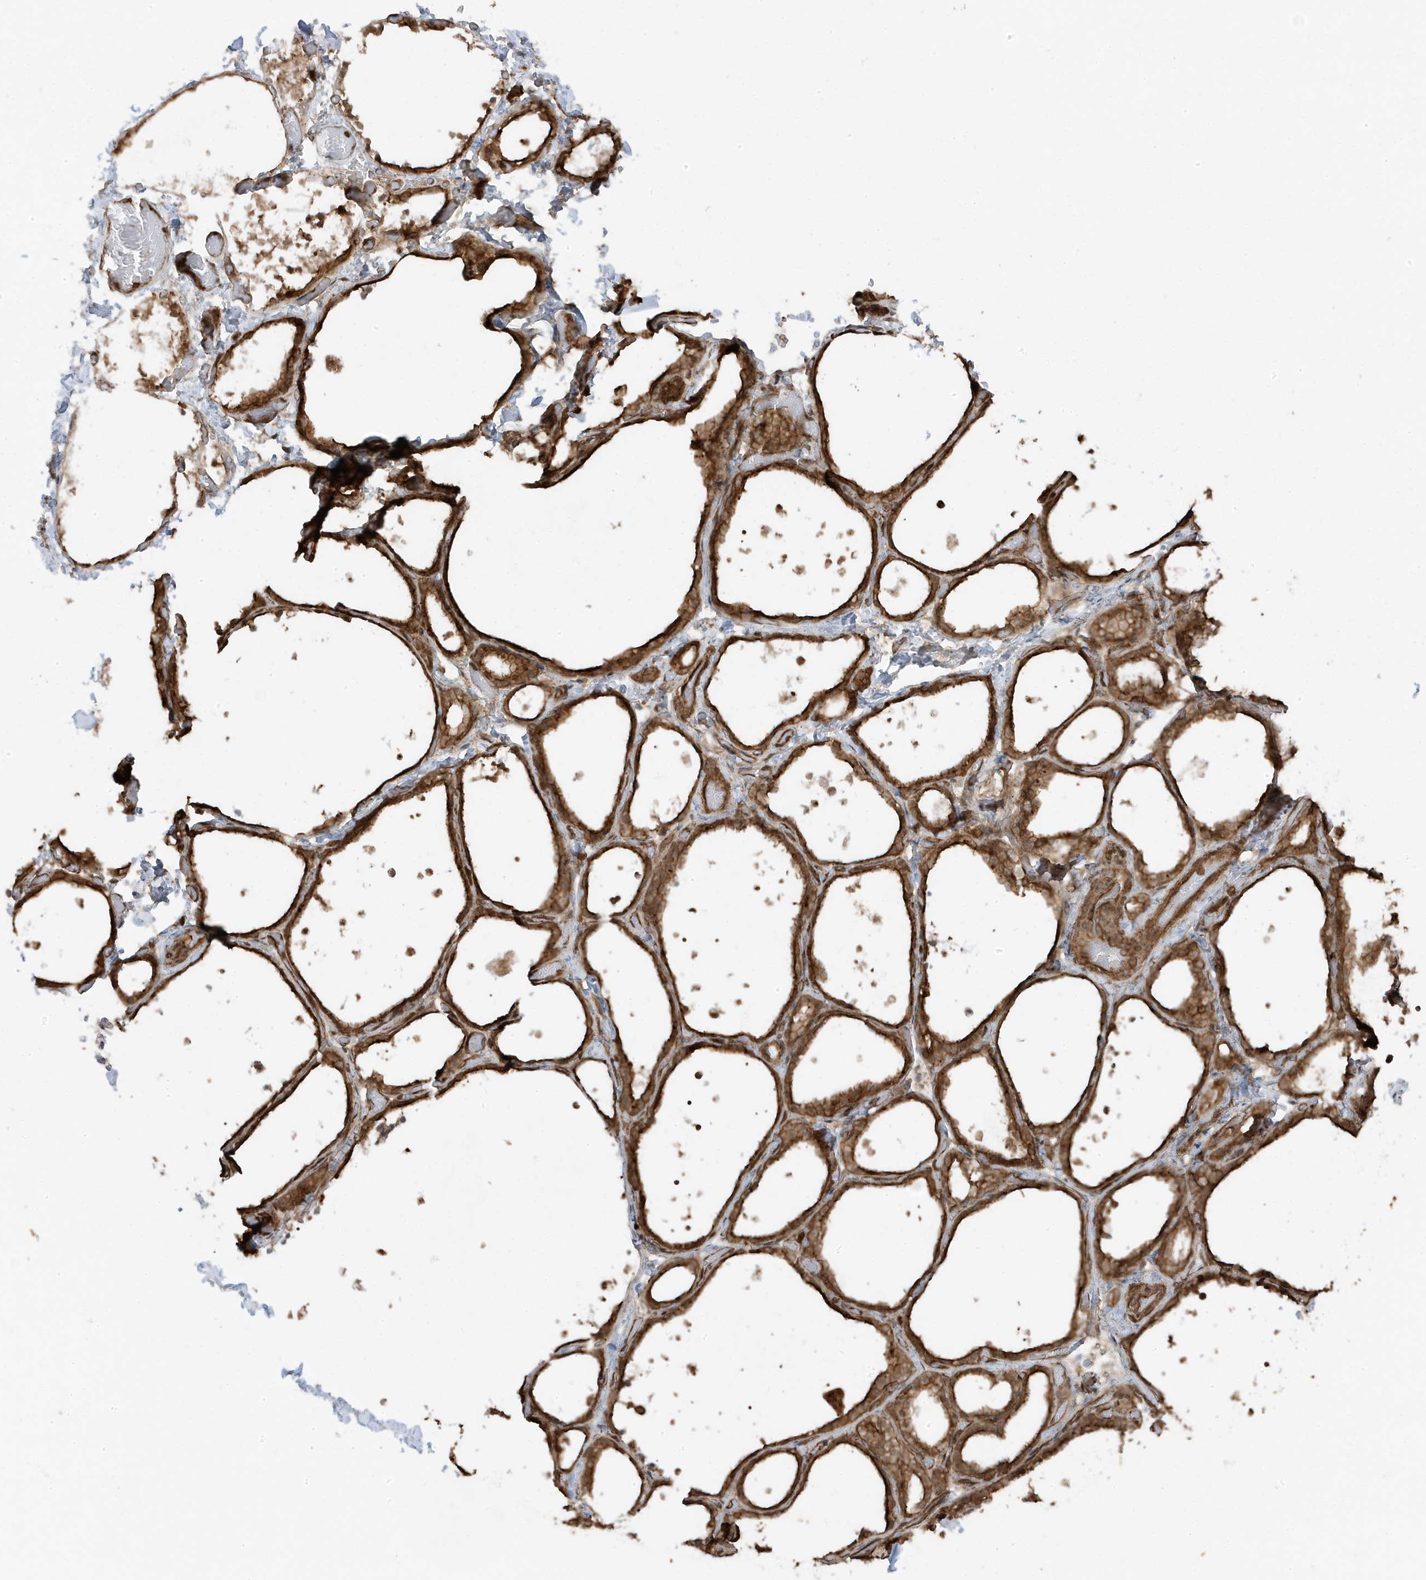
{"staining": {"intensity": "strong", "quantity": ">75%", "location": "cytoplasmic/membranous"}, "tissue": "thyroid gland", "cell_type": "Glandular cells", "image_type": "normal", "snomed": [{"axis": "morphology", "description": "Normal tissue, NOS"}, {"axis": "topography", "description": "Thyroid gland"}], "caption": "Protein staining exhibits strong cytoplasmic/membranous expression in about >75% of glandular cells in benign thyroid gland.", "gene": "ASAP1", "patient": {"sex": "female", "age": 44}}